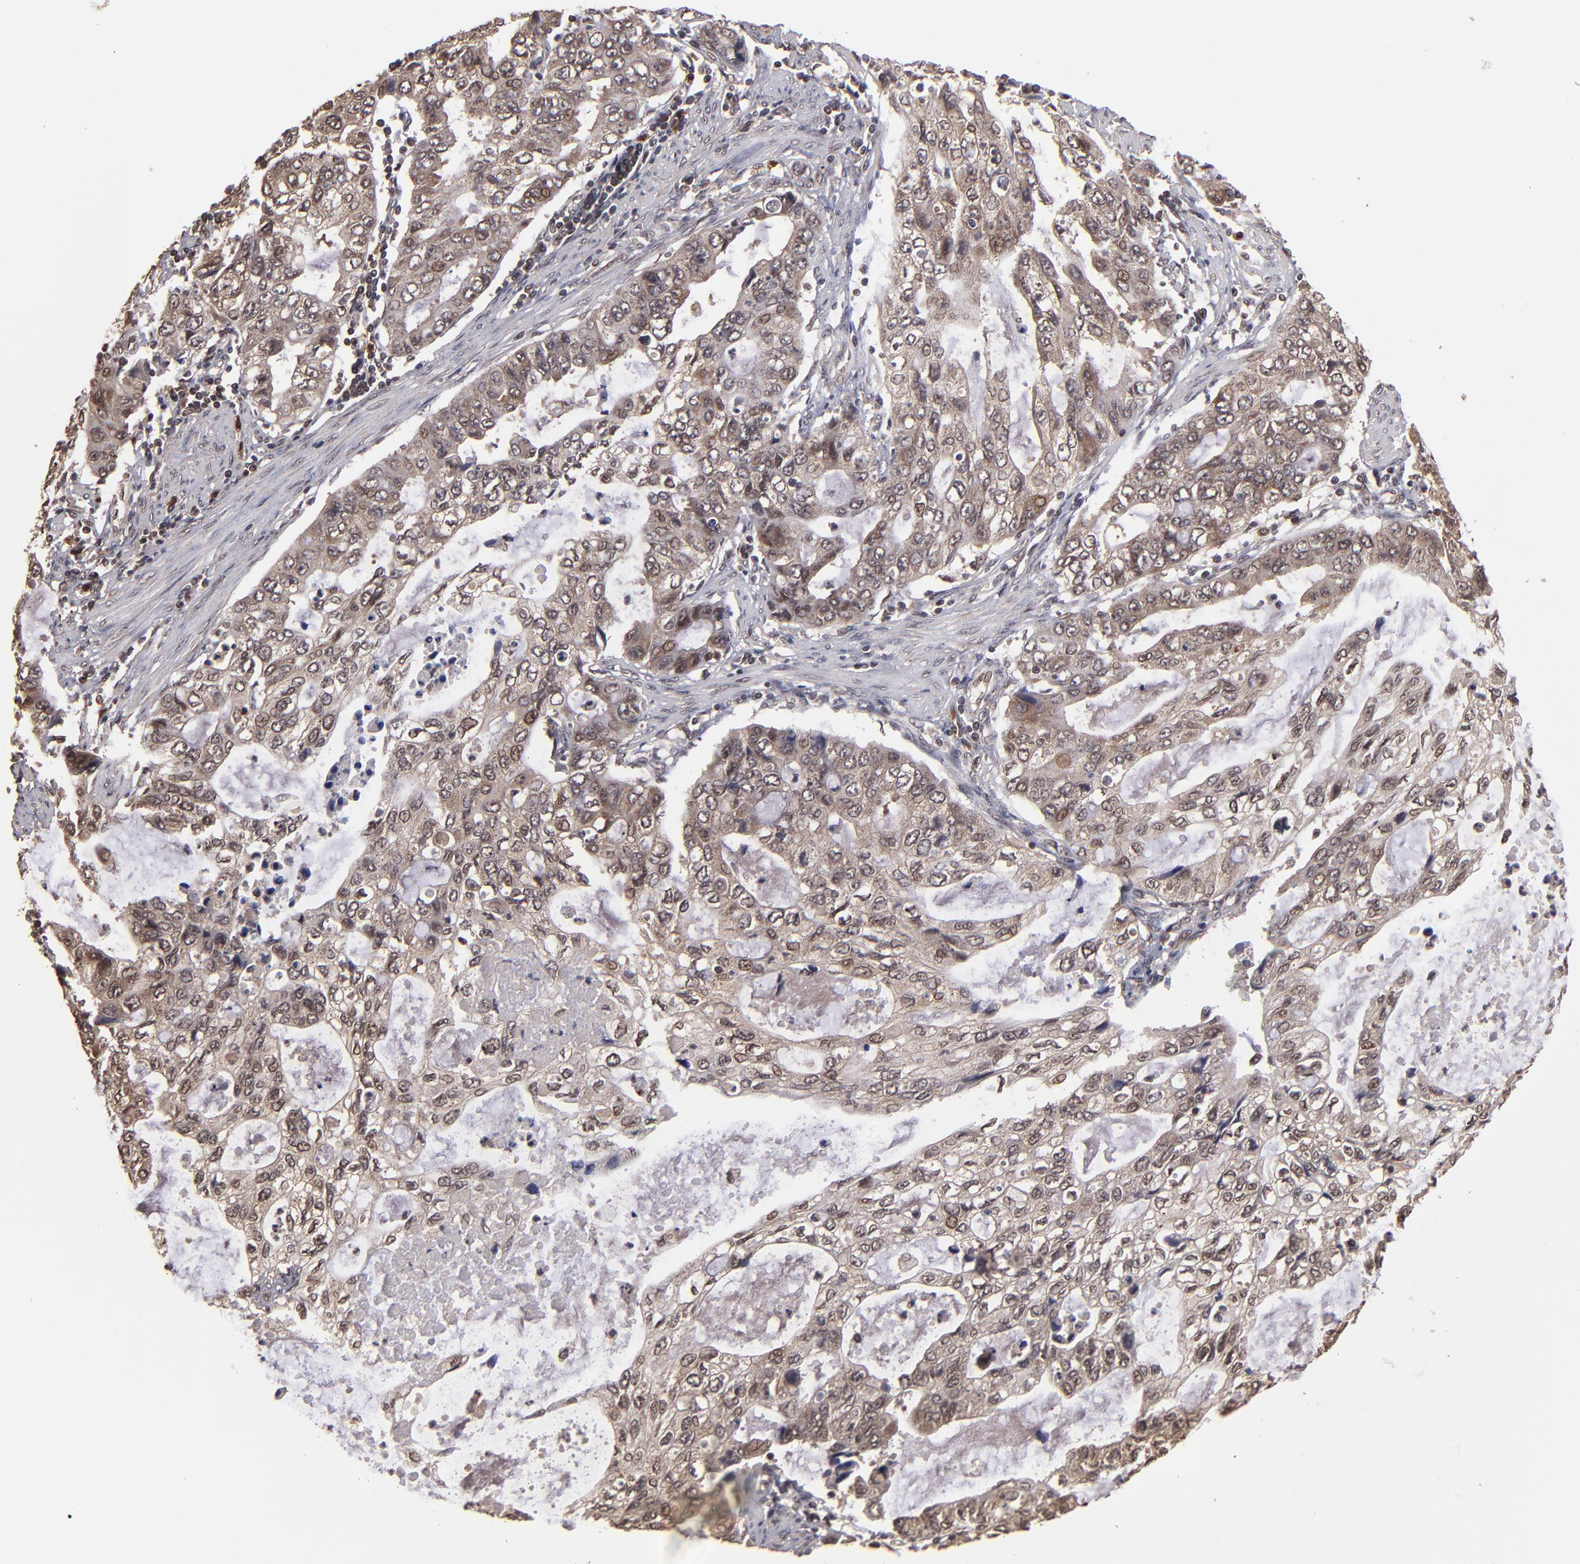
{"staining": {"intensity": "weak", "quantity": ">75%", "location": "cytoplasmic/membranous"}, "tissue": "stomach cancer", "cell_type": "Tumor cells", "image_type": "cancer", "snomed": [{"axis": "morphology", "description": "Adenocarcinoma, NOS"}, {"axis": "topography", "description": "Stomach, upper"}], "caption": "Brown immunohistochemical staining in human adenocarcinoma (stomach) demonstrates weak cytoplasmic/membranous expression in about >75% of tumor cells.", "gene": "NFE2L2", "patient": {"sex": "female", "age": 52}}